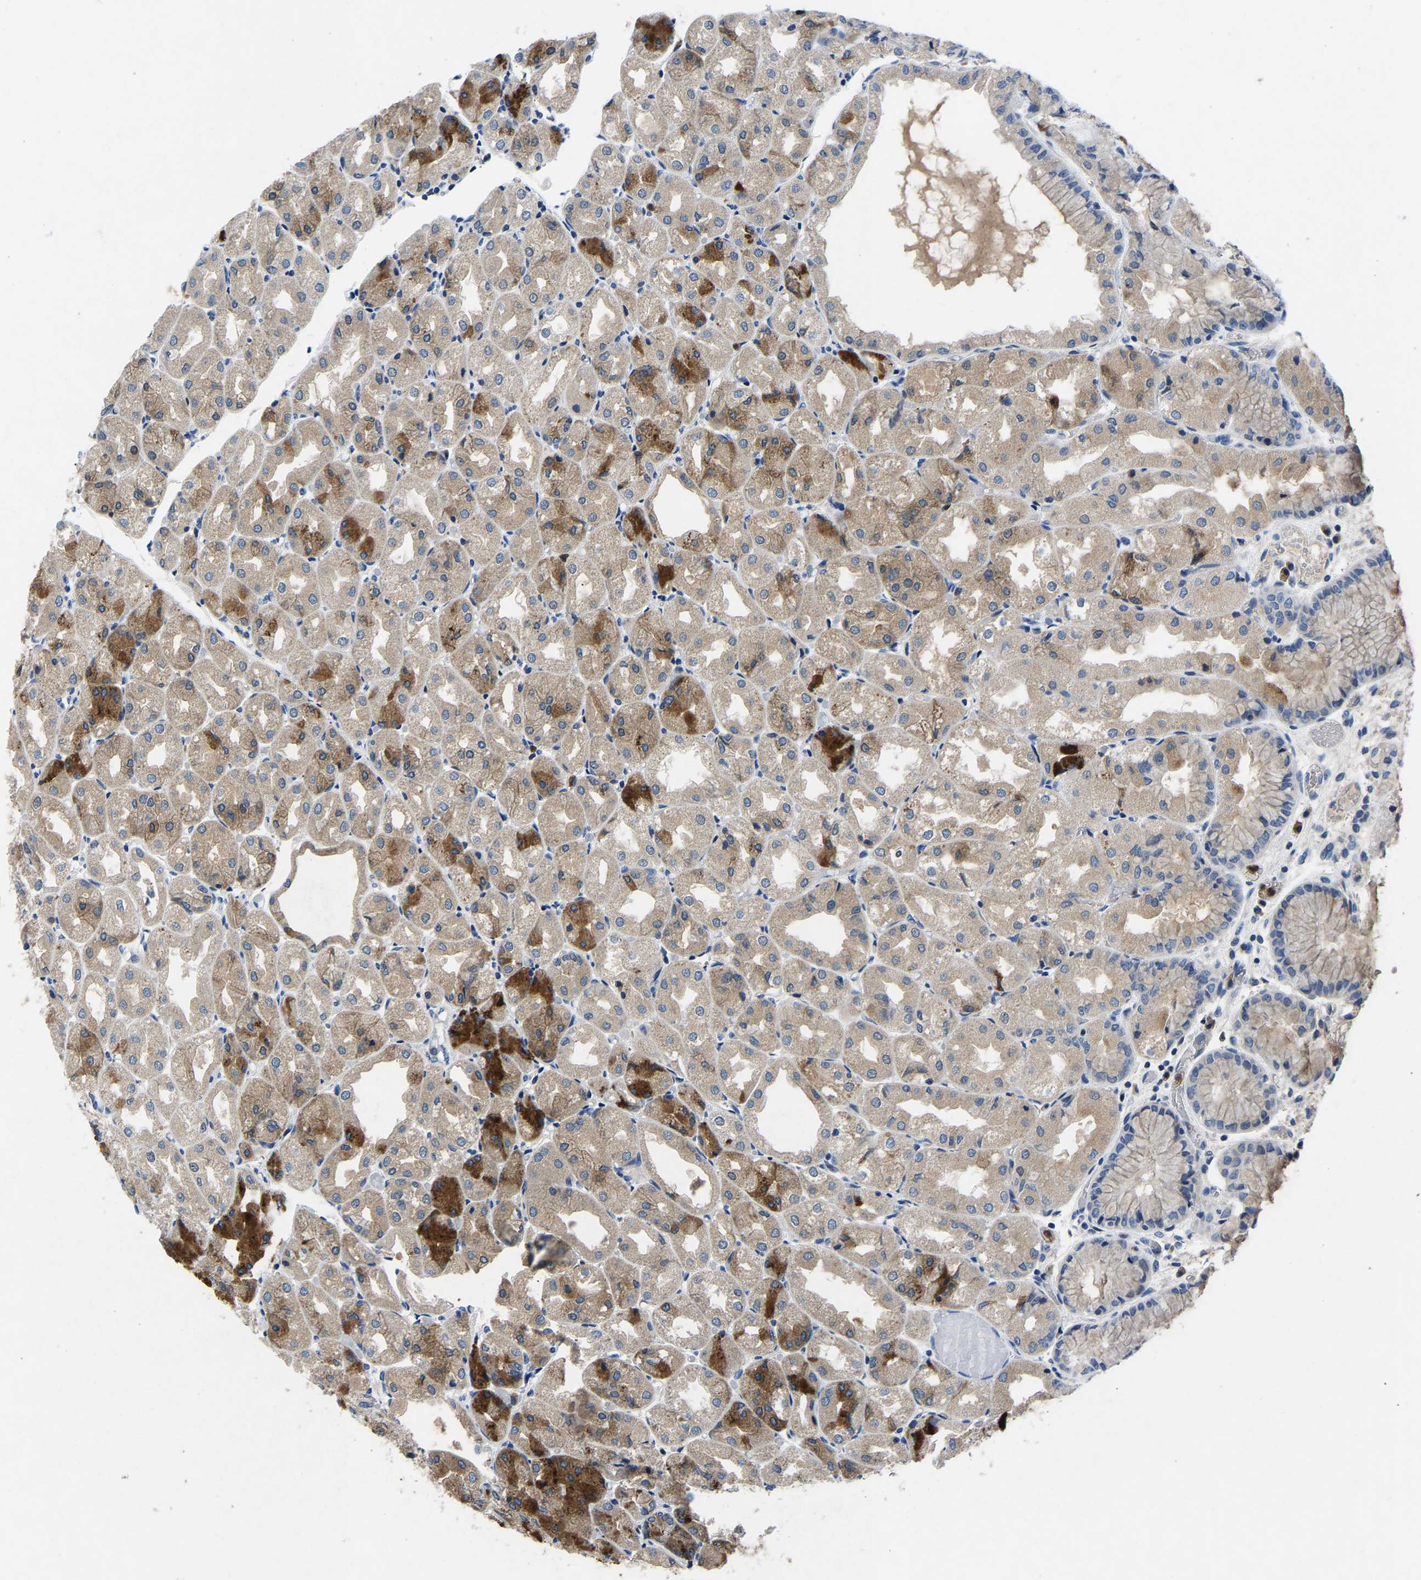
{"staining": {"intensity": "moderate", "quantity": "25%-75%", "location": "cytoplasmic/membranous"}, "tissue": "stomach", "cell_type": "Glandular cells", "image_type": "normal", "snomed": [{"axis": "morphology", "description": "Normal tissue, NOS"}, {"axis": "topography", "description": "Stomach, upper"}], "caption": "High-power microscopy captured an IHC image of normal stomach, revealing moderate cytoplasmic/membranous staining in about 25%-75% of glandular cells. The protein is shown in brown color, while the nuclei are stained blue.", "gene": "TOR1B", "patient": {"sex": "male", "age": 72}}